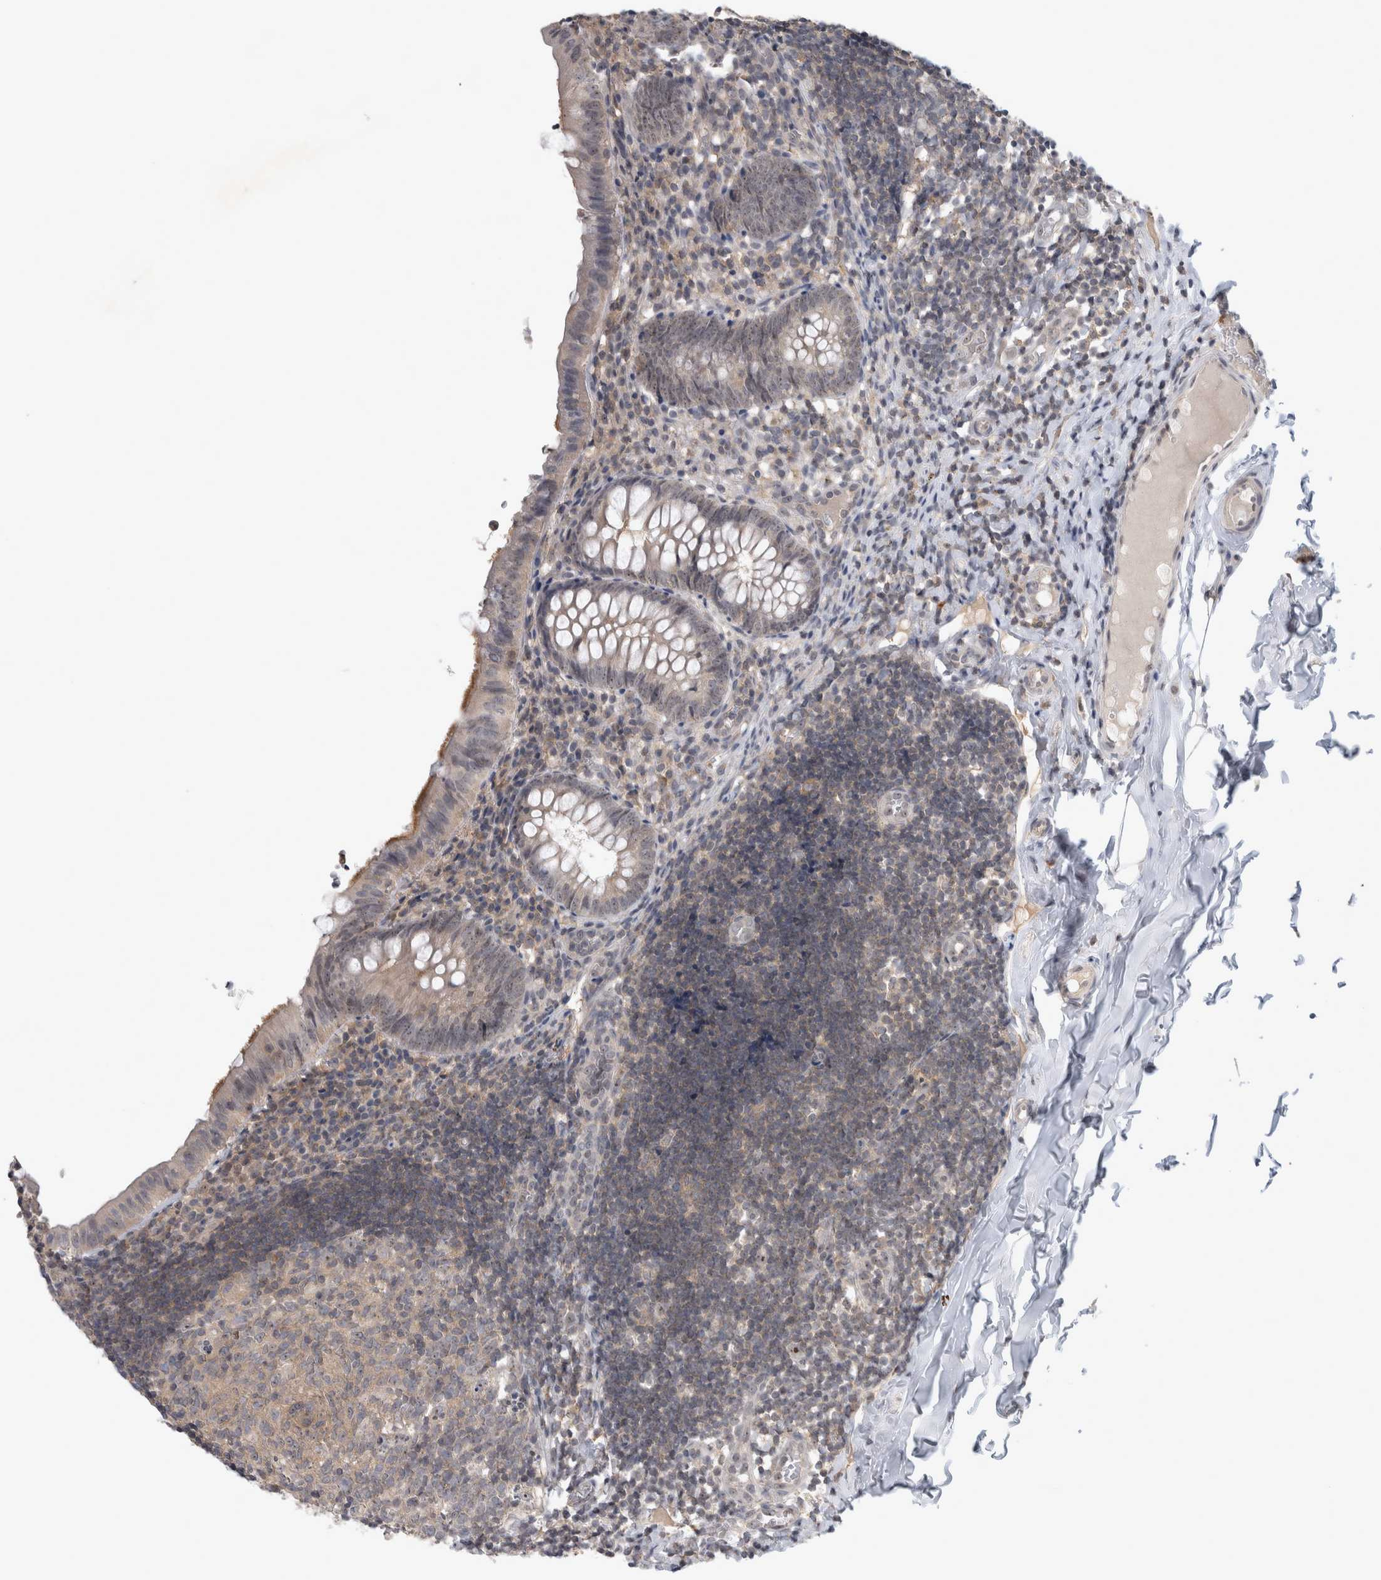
{"staining": {"intensity": "weak", "quantity": "25%-75%", "location": "cytoplasmic/membranous,nuclear"}, "tissue": "appendix", "cell_type": "Glandular cells", "image_type": "normal", "snomed": [{"axis": "morphology", "description": "Normal tissue, NOS"}, {"axis": "topography", "description": "Appendix"}], "caption": "IHC photomicrograph of benign appendix: appendix stained using IHC demonstrates low levels of weak protein expression localized specifically in the cytoplasmic/membranous,nuclear of glandular cells, appearing as a cytoplasmic/membranous,nuclear brown color.", "gene": "RBM28", "patient": {"sex": "male", "age": 8}}